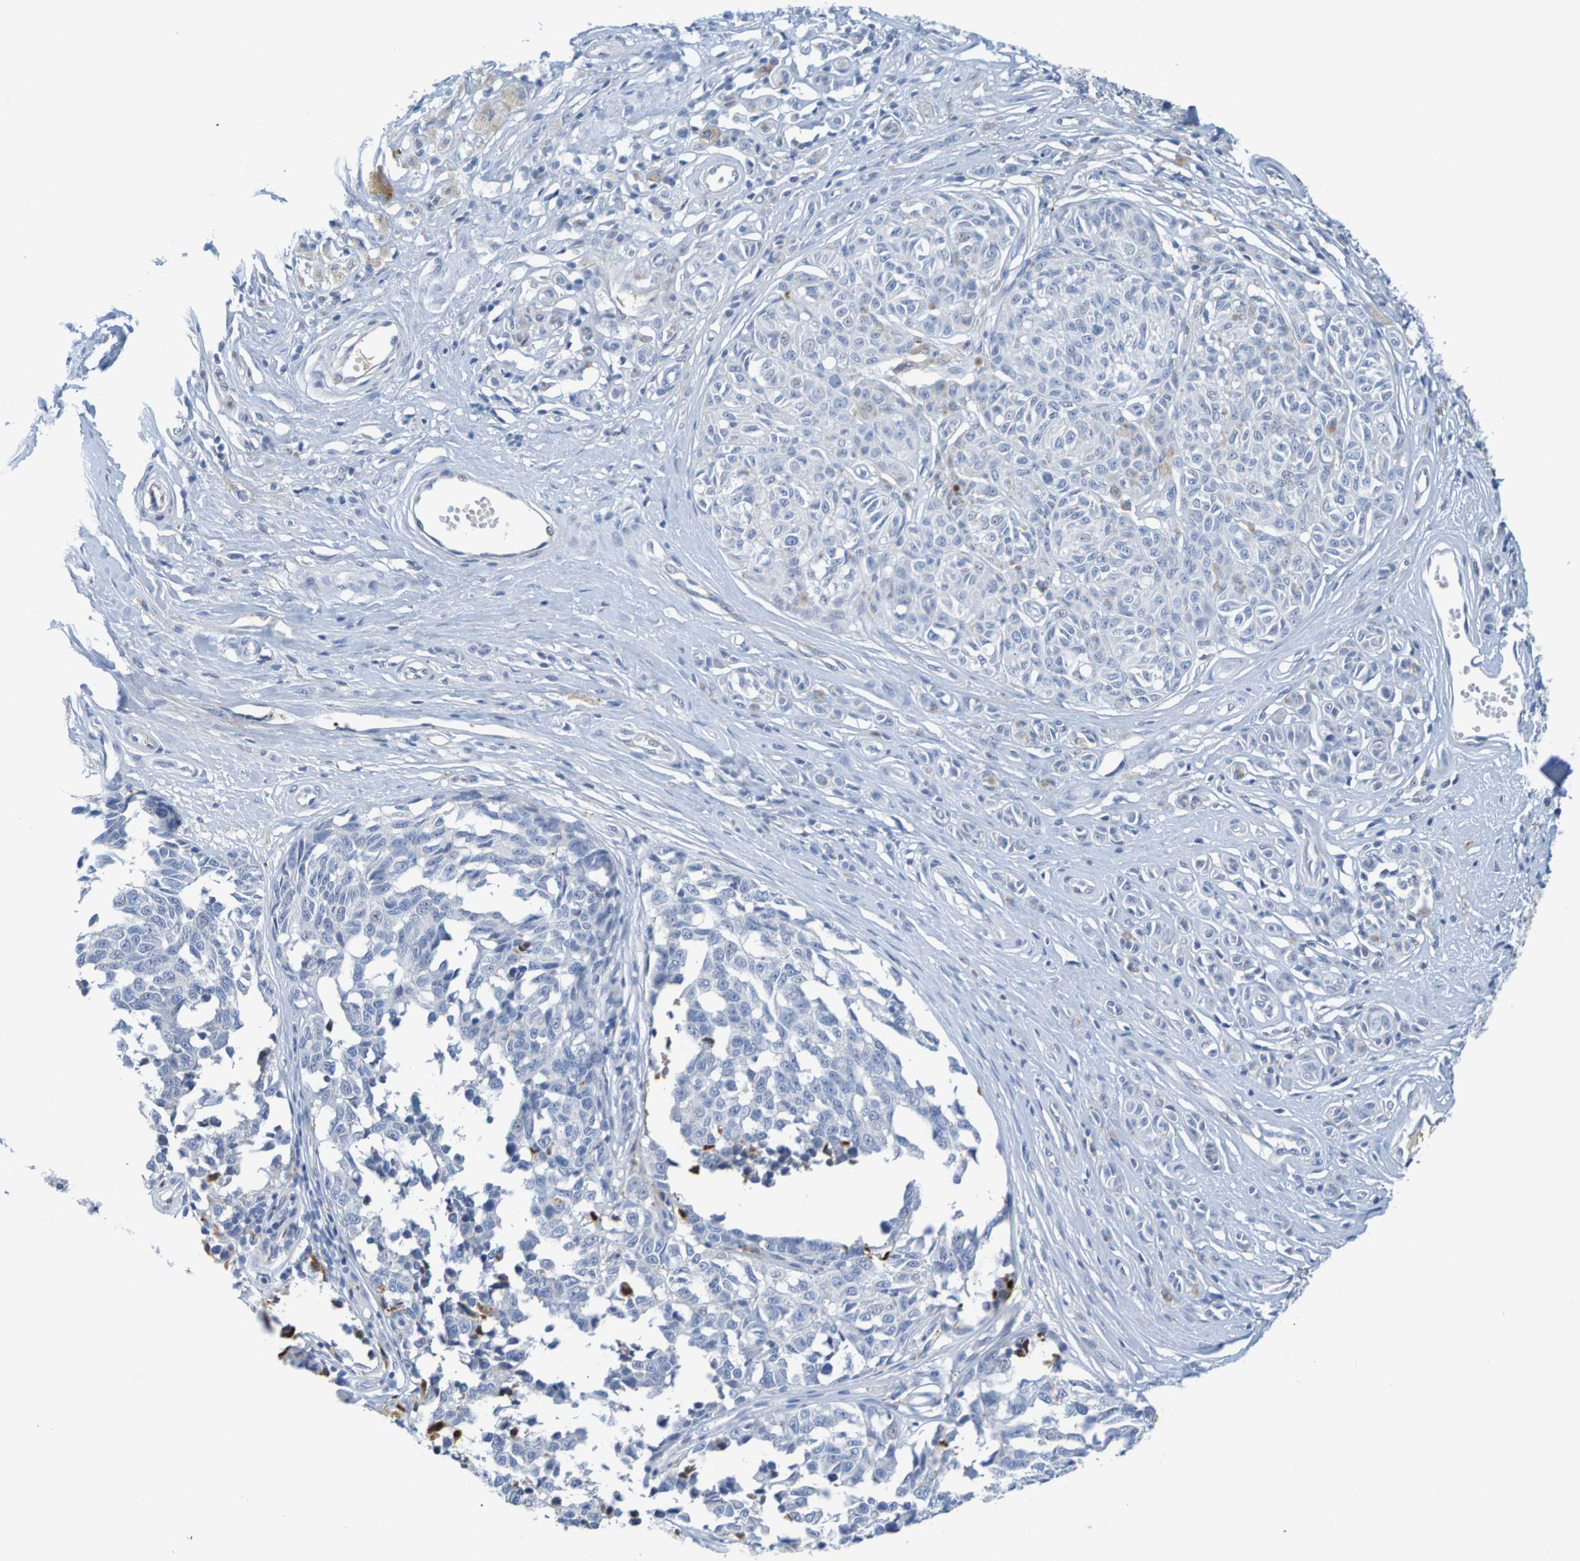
{"staining": {"intensity": "strong", "quantity": "25%-75%", "location": "cytoplasmic/membranous"}, "tissue": "melanoma", "cell_type": "Tumor cells", "image_type": "cancer", "snomed": [{"axis": "morphology", "description": "Malignant melanoma, NOS"}, {"axis": "topography", "description": "Skin"}], "caption": "Immunohistochemical staining of human malignant melanoma exhibits strong cytoplasmic/membranous protein staining in approximately 25%-75% of tumor cells. (DAB IHC, brown staining for protein, blue staining for nuclei).", "gene": "IL10", "patient": {"sex": "female", "age": 64}}